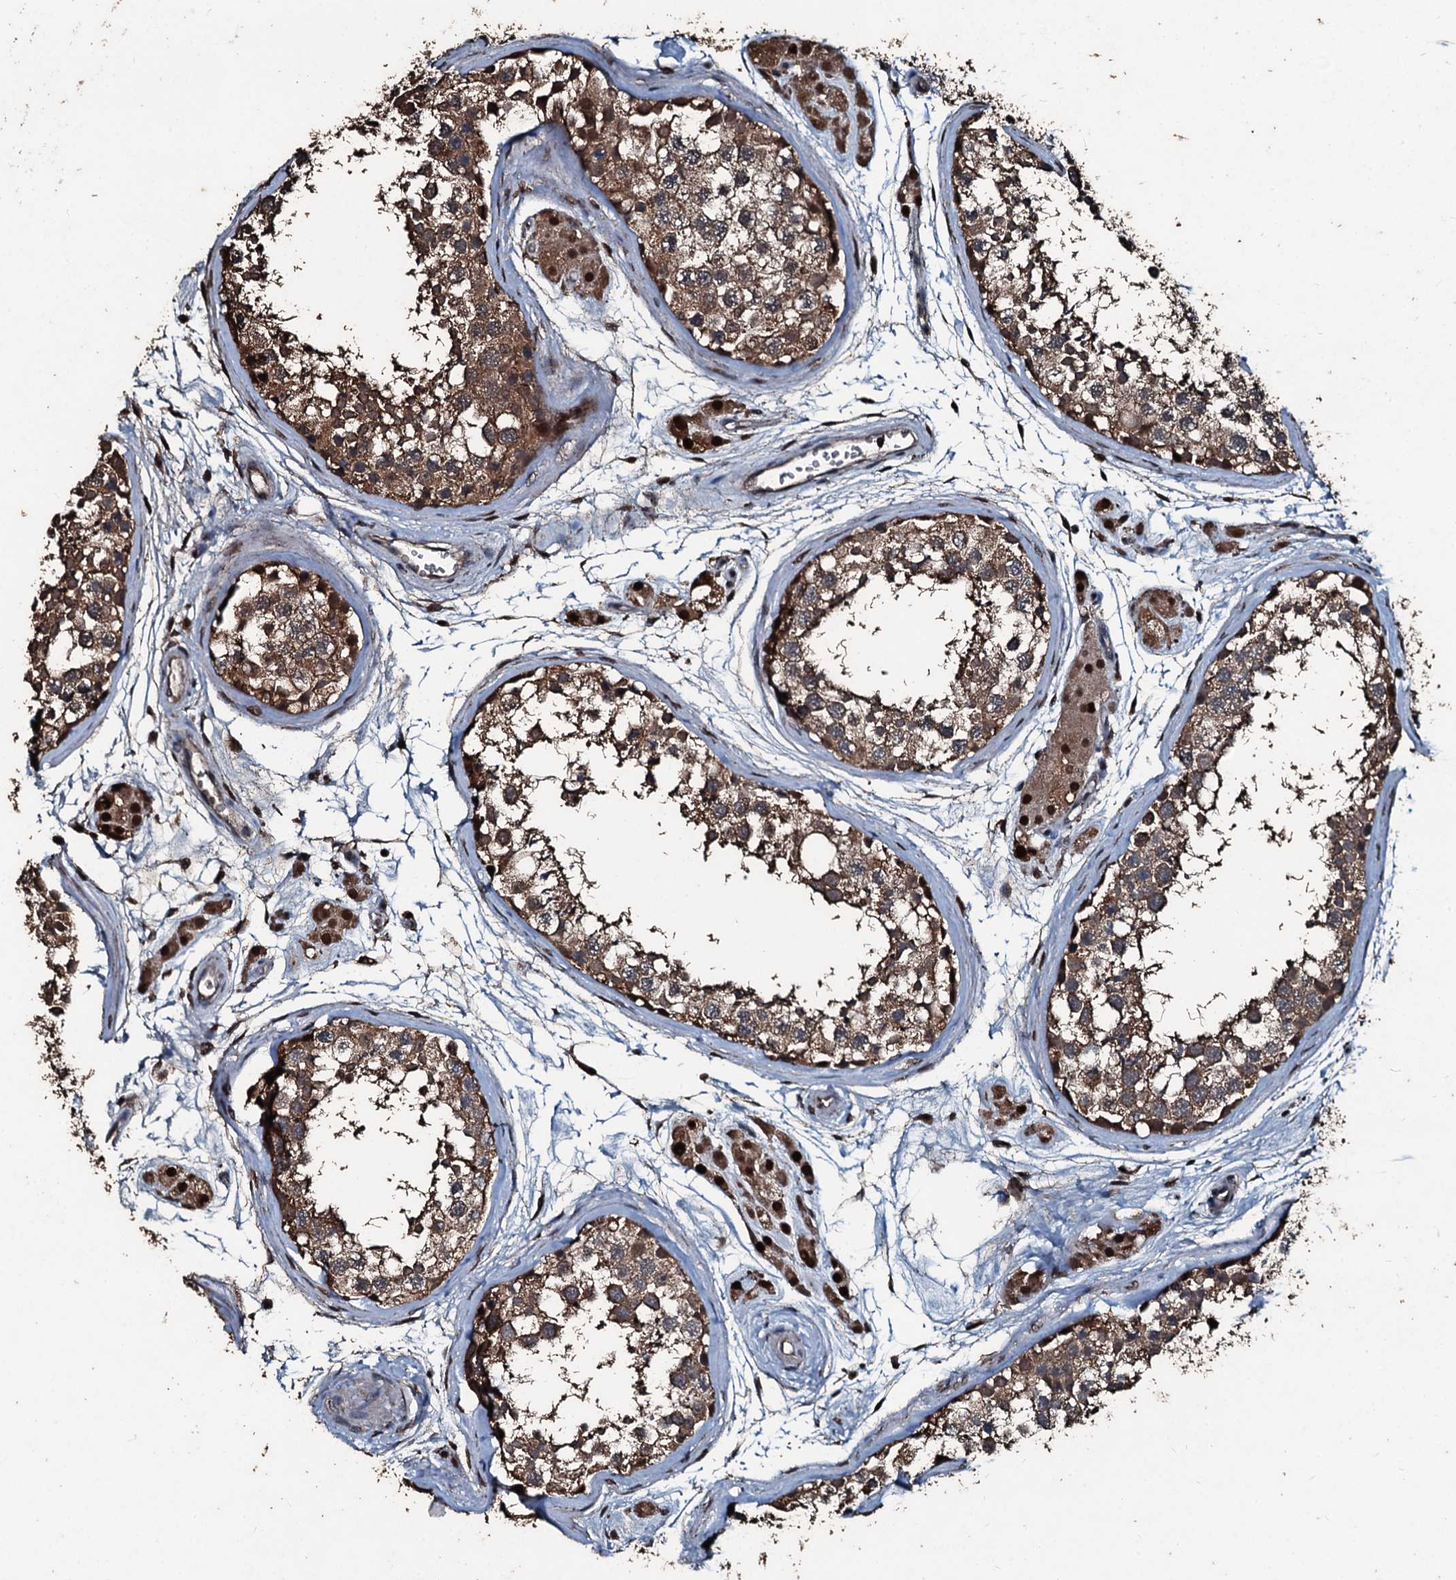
{"staining": {"intensity": "moderate", "quantity": ">75%", "location": "cytoplasmic/membranous,nuclear"}, "tissue": "testis", "cell_type": "Cells in seminiferous ducts", "image_type": "normal", "snomed": [{"axis": "morphology", "description": "Normal tissue, NOS"}, {"axis": "topography", "description": "Testis"}], "caption": "Approximately >75% of cells in seminiferous ducts in benign testis demonstrate moderate cytoplasmic/membranous,nuclear protein expression as visualized by brown immunohistochemical staining.", "gene": "FAAP24", "patient": {"sex": "male", "age": 56}}